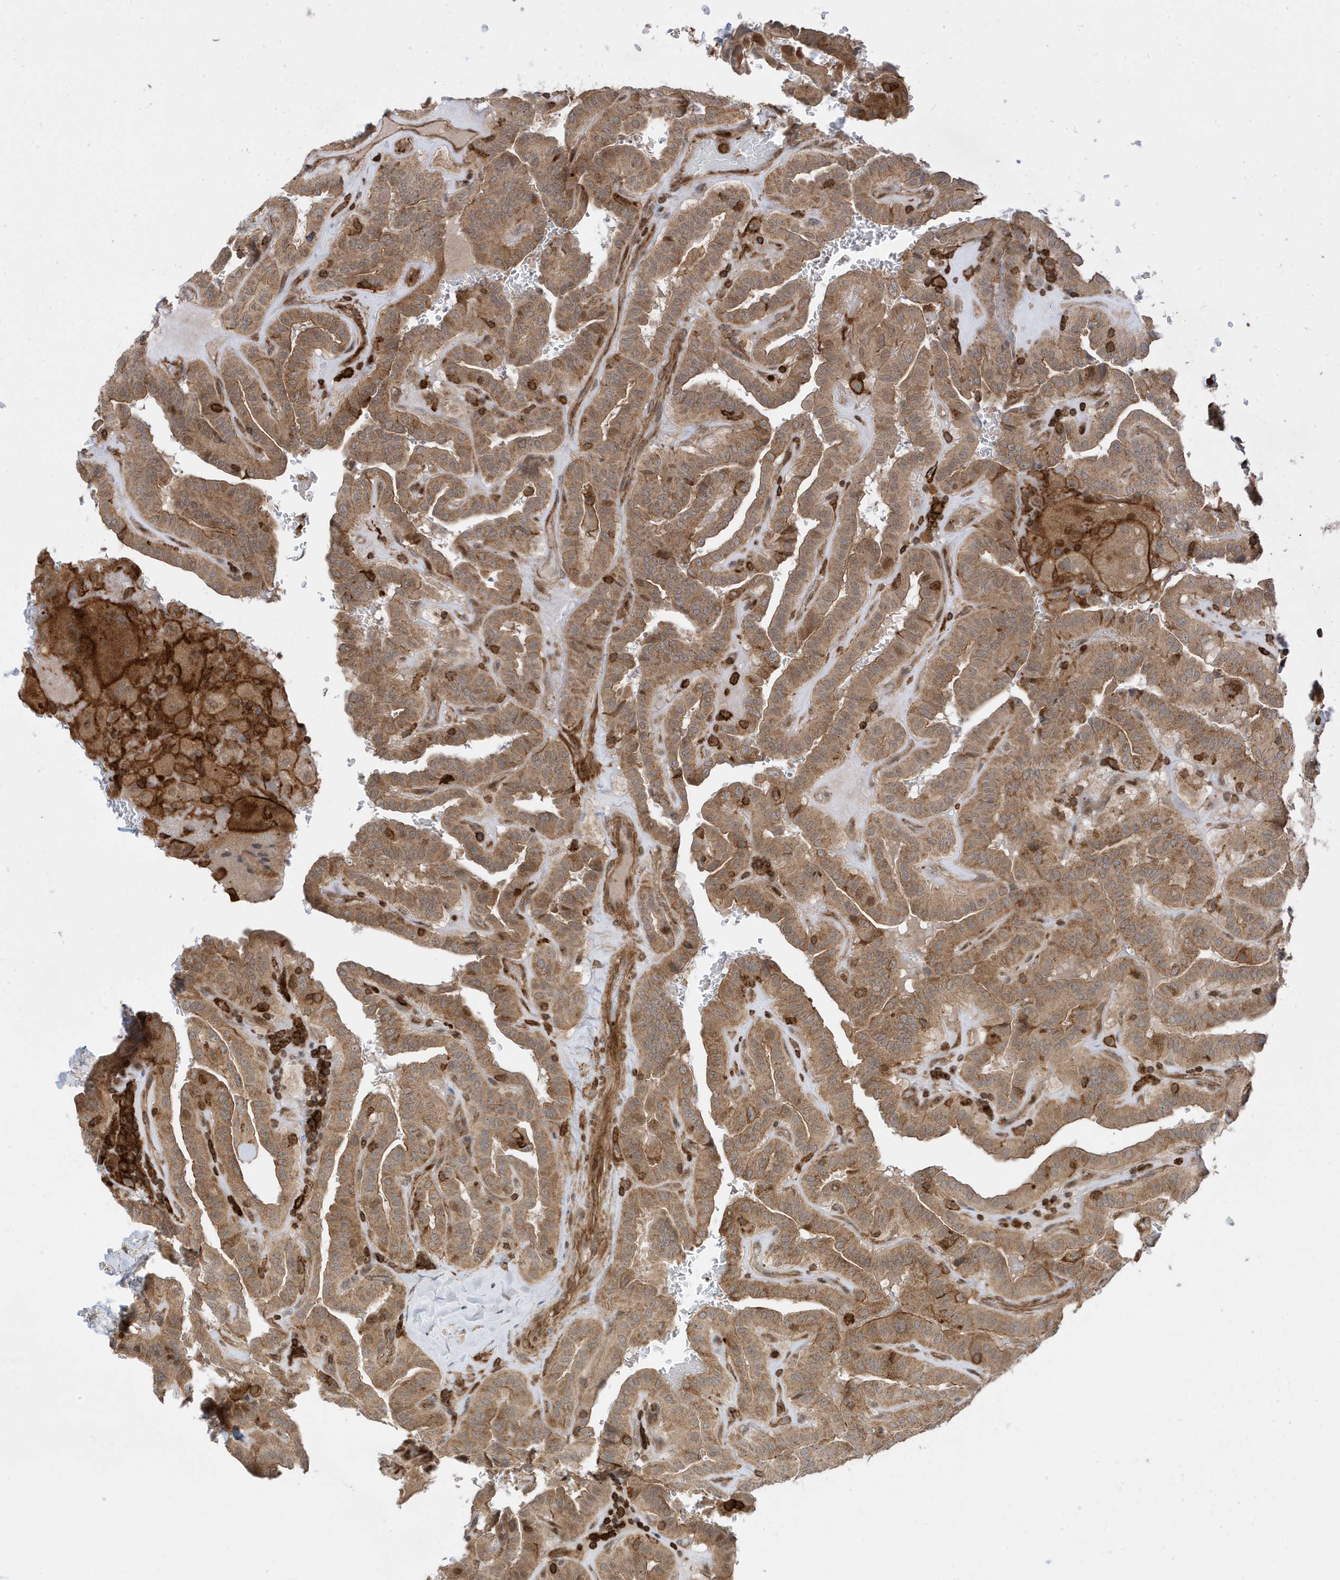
{"staining": {"intensity": "moderate", "quantity": ">75%", "location": "cytoplasmic/membranous"}, "tissue": "thyroid cancer", "cell_type": "Tumor cells", "image_type": "cancer", "snomed": [{"axis": "morphology", "description": "Papillary adenocarcinoma, NOS"}, {"axis": "topography", "description": "Thyroid gland"}], "caption": "Protein staining of thyroid papillary adenocarcinoma tissue demonstrates moderate cytoplasmic/membranous staining in approximately >75% of tumor cells. The staining was performed using DAB (3,3'-diaminobenzidine) to visualize the protein expression in brown, while the nuclei were stained in blue with hematoxylin (Magnification: 20x).", "gene": "TATDN3", "patient": {"sex": "male", "age": 77}}